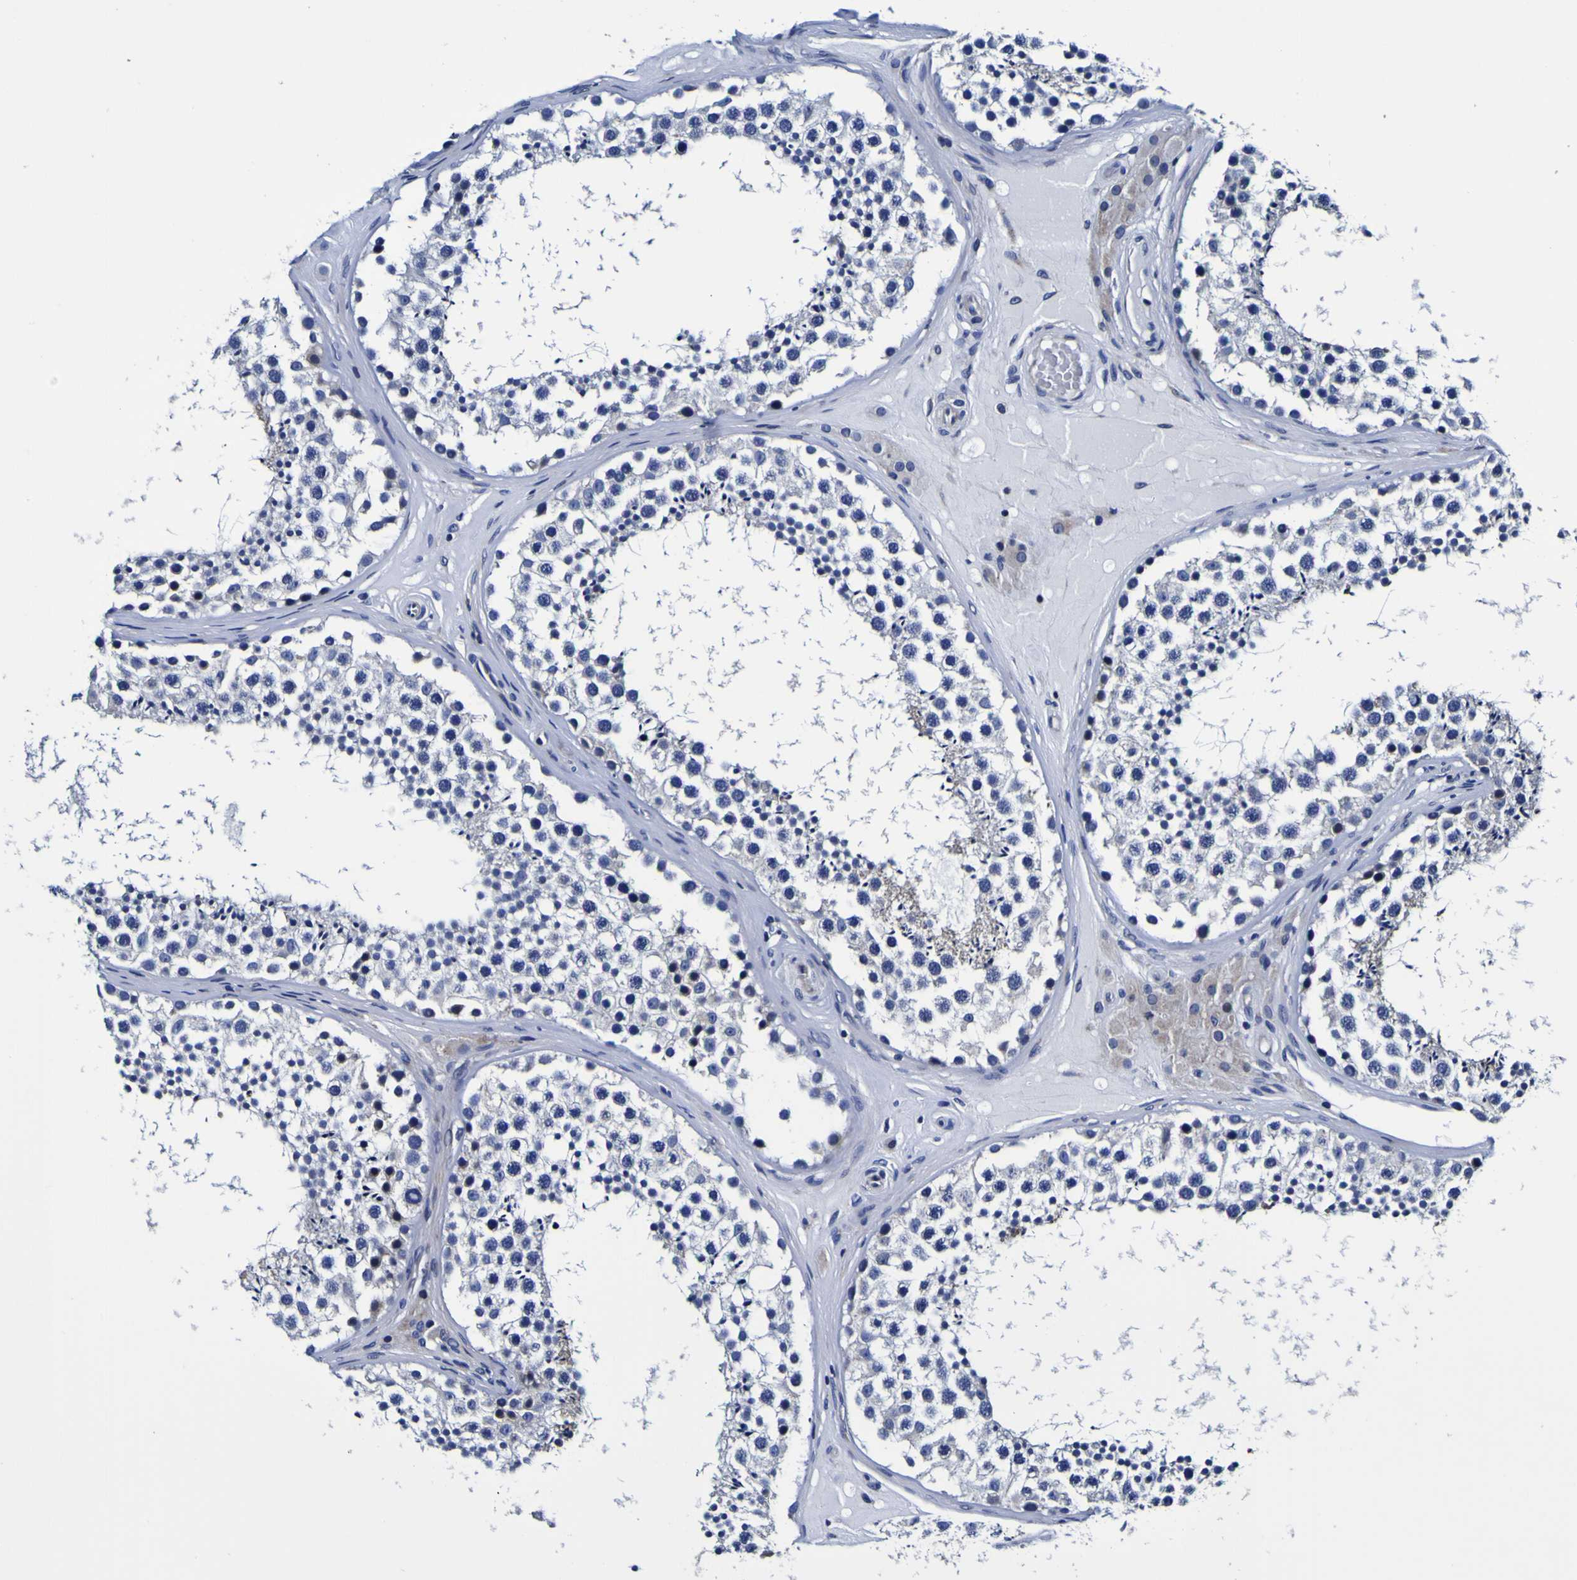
{"staining": {"intensity": "negative", "quantity": "none", "location": "none"}, "tissue": "testis", "cell_type": "Cells in seminiferous ducts", "image_type": "normal", "snomed": [{"axis": "morphology", "description": "Normal tissue, NOS"}, {"axis": "topography", "description": "Testis"}], "caption": "The photomicrograph demonstrates no significant staining in cells in seminiferous ducts of testis. The staining was performed using DAB to visualize the protein expression in brown, while the nuclei were stained in blue with hematoxylin (Magnification: 20x).", "gene": "PDLIM4", "patient": {"sex": "male", "age": 46}}